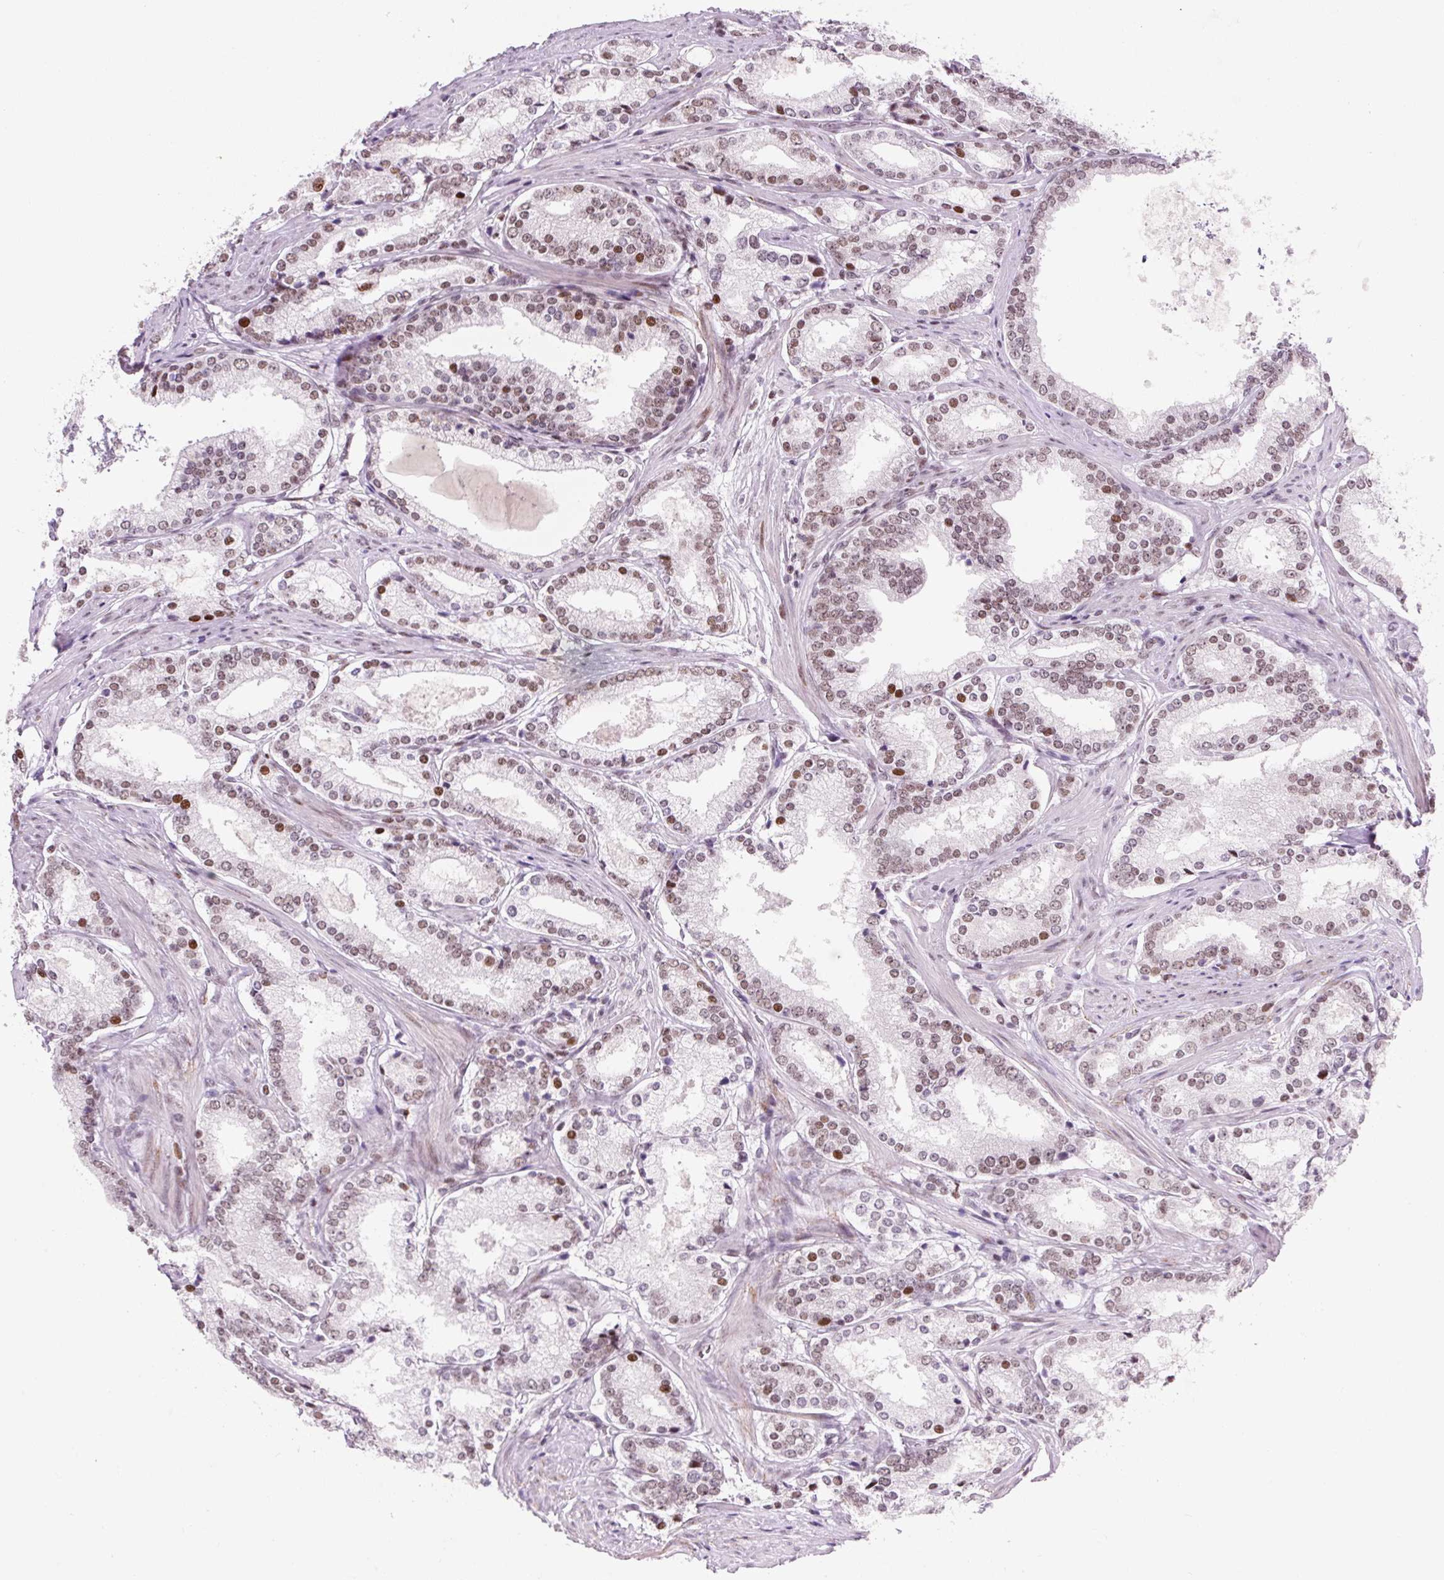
{"staining": {"intensity": "moderate", "quantity": ">75%", "location": "nuclear"}, "tissue": "prostate cancer", "cell_type": "Tumor cells", "image_type": "cancer", "snomed": [{"axis": "morphology", "description": "Adenocarcinoma, Low grade"}, {"axis": "topography", "description": "Prostate"}], "caption": "Brown immunohistochemical staining in prostate cancer (adenocarcinoma (low-grade)) exhibits moderate nuclear staining in approximately >75% of tumor cells.", "gene": "CCNL2", "patient": {"sex": "male", "age": 58}}